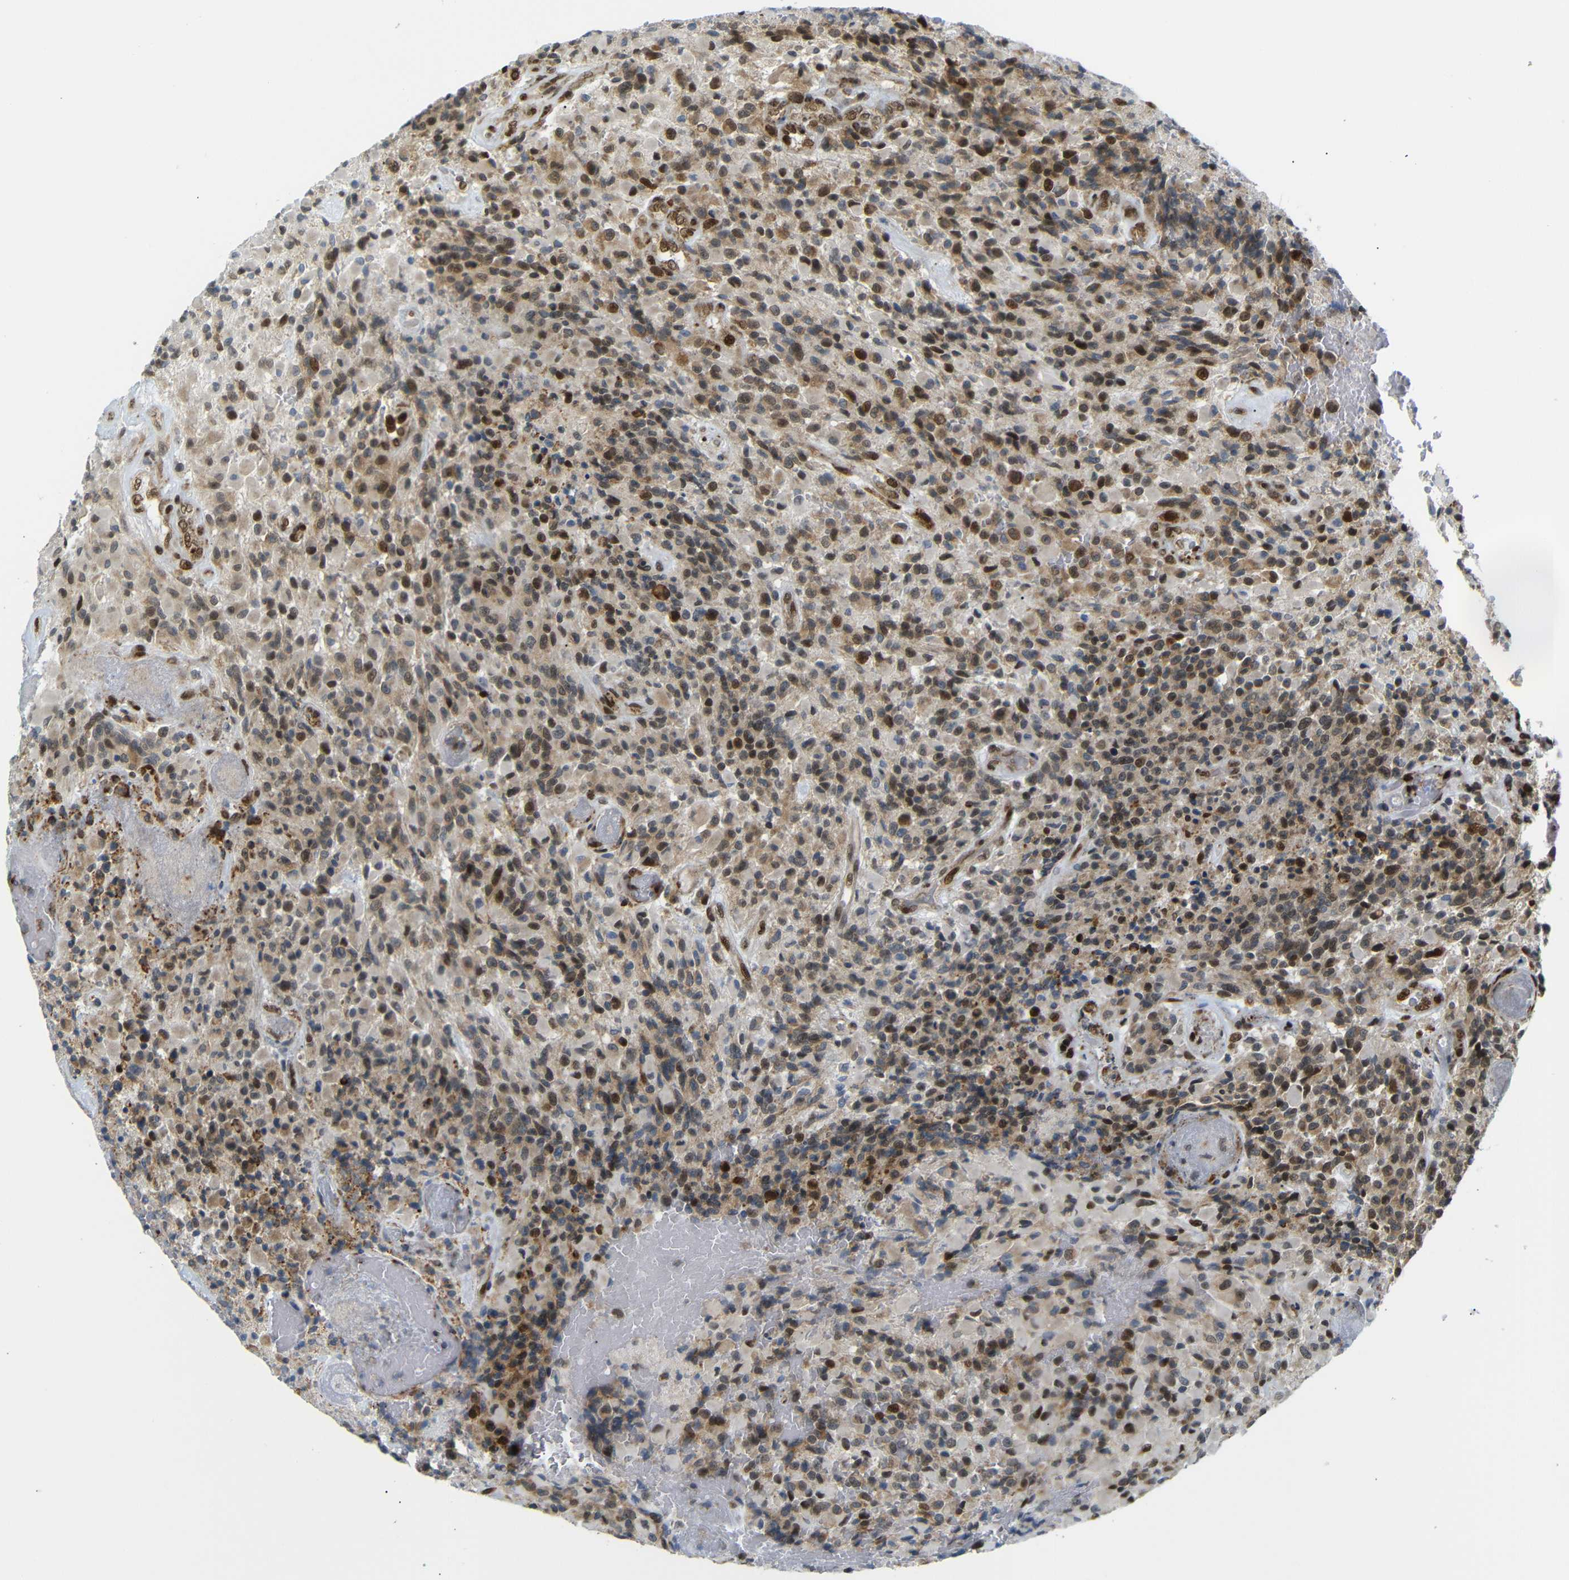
{"staining": {"intensity": "strong", "quantity": "<25%", "location": "nuclear"}, "tissue": "glioma", "cell_type": "Tumor cells", "image_type": "cancer", "snomed": [{"axis": "morphology", "description": "Glioma, malignant, High grade"}, {"axis": "topography", "description": "Brain"}], "caption": "Immunohistochemical staining of human glioma reveals strong nuclear protein positivity in about <25% of tumor cells.", "gene": "SPCS2", "patient": {"sex": "male", "age": 71}}